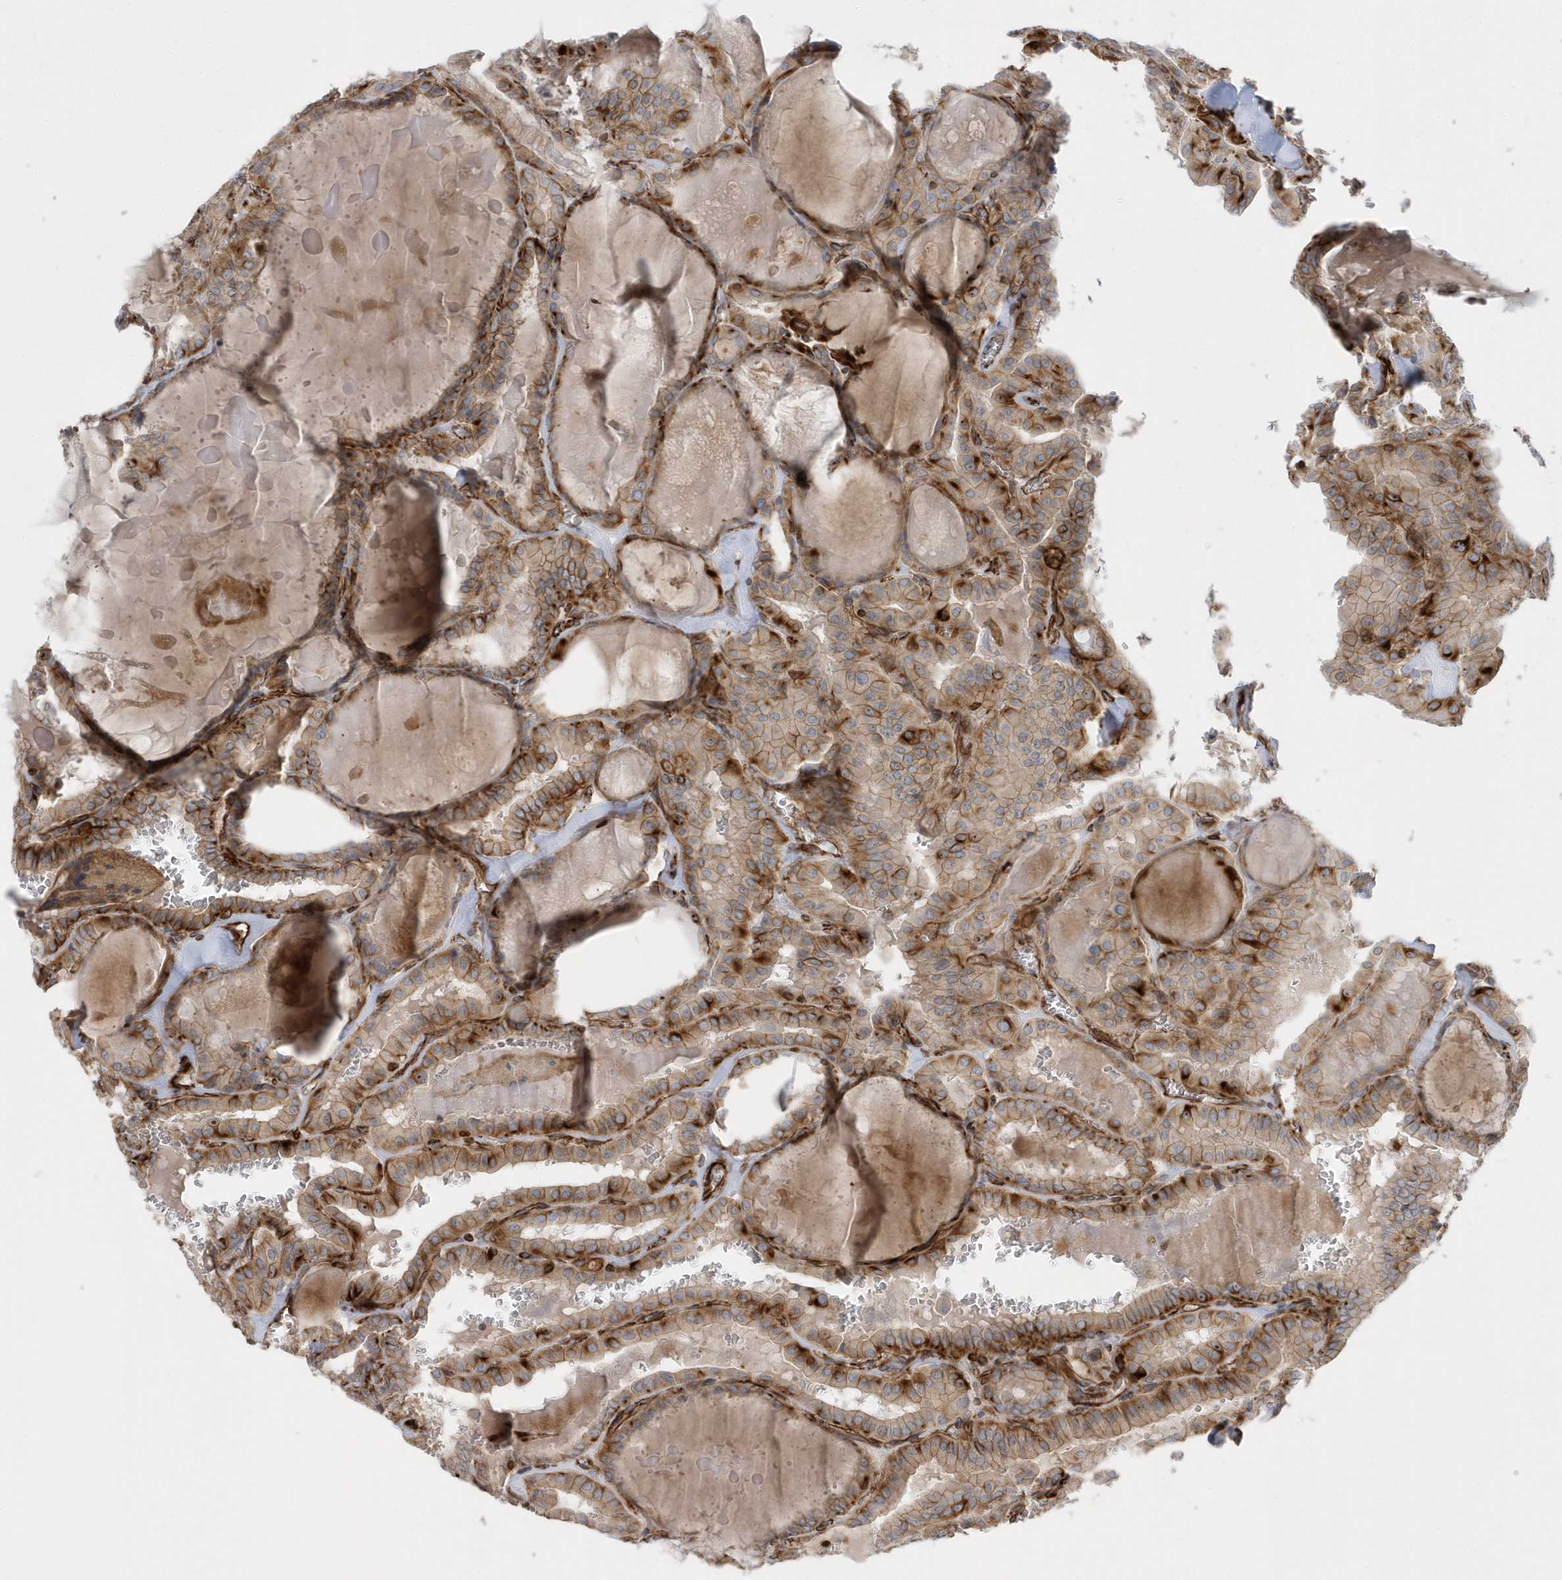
{"staining": {"intensity": "moderate", "quantity": ">75%", "location": "cytoplasmic/membranous"}, "tissue": "thyroid cancer", "cell_type": "Tumor cells", "image_type": "cancer", "snomed": [{"axis": "morphology", "description": "Papillary adenocarcinoma, NOS"}, {"axis": "topography", "description": "Thyroid gland"}], "caption": "A high-resolution image shows IHC staining of thyroid papillary adenocarcinoma, which reveals moderate cytoplasmic/membranous staining in approximately >75% of tumor cells. The staining was performed using DAB (3,3'-diaminobenzidine), with brown indicating positive protein expression. Nuclei are stained blue with hematoxylin.", "gene": "RAB17", "patient": {"sex": "male", "age": 52}}